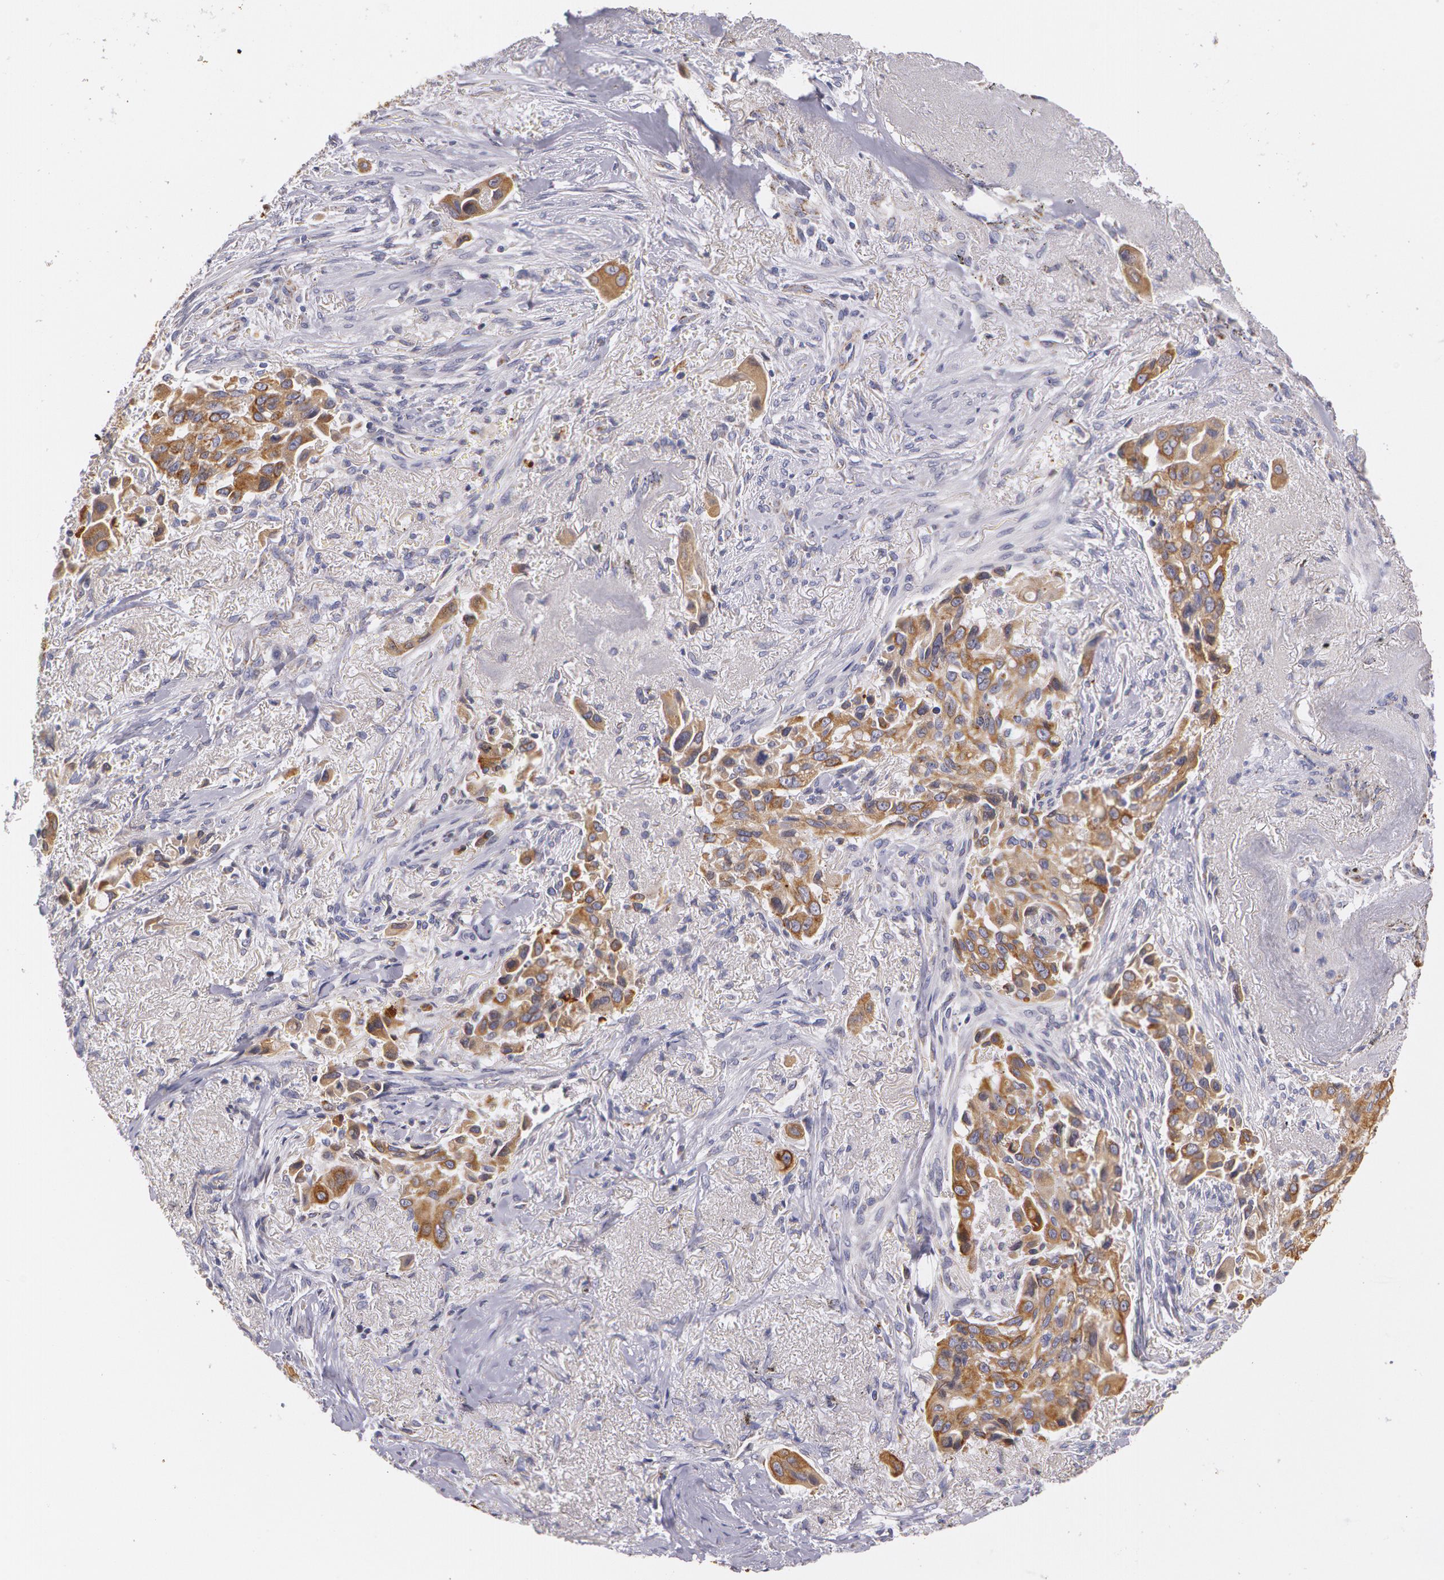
{"staining": {"intensity": "moderate", "quantity": ">75%", "location": "cytoplasmic/membranous"}, "tissue": "lung cancer", "cell_type": "Tumor cells", "image_type": "cancer", "snomed": [{"axis": "morphology", "description": "Adenocarcinoma, NOS"}, {"axis": "topography", "description": "Lung"}], "caption": "IHC (DAB (3,3'-diaminobenzidine)) staining of human lung cancer (adenocarcinoma) displays moderate cytoplasmic/membranous protein positivity in about >75% of tumor cells. (DAB = brown stain, brightfield microscopy at high magnification).", "gene": "KRT18", "patient": {"sex": "male", "age": 68}}